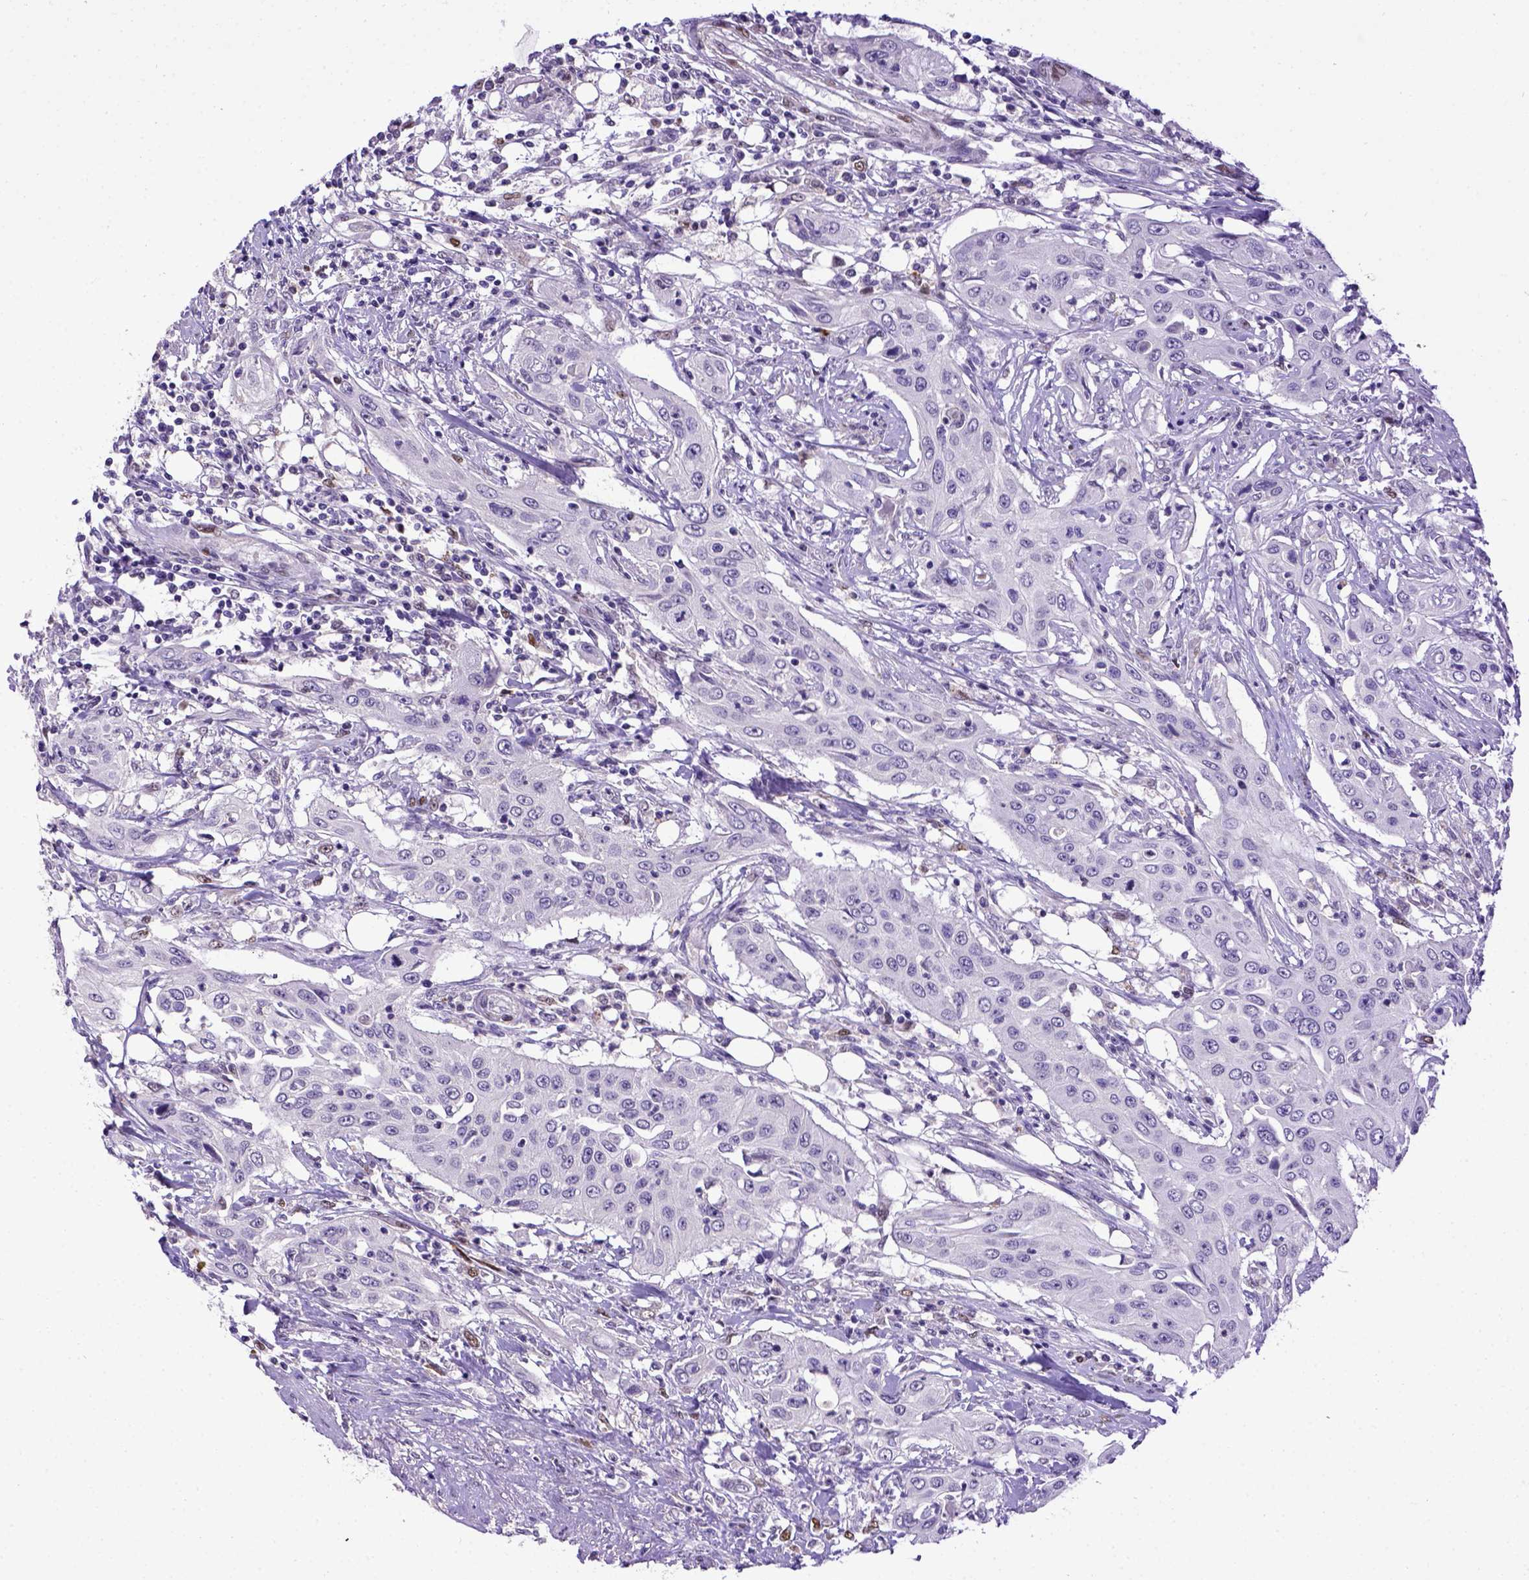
{"staining": {"intensity": "negative", "quantity": "none", "location": "none"}, "tissue": "urothelial cancer", "cell_type": "Tumor cells", "image_type": "cancer", "snomed": [{"axis": "morphology", "description": "Urothelial carcinoma, High grade"}, {"axis": "topography", "description": "Urinary bladder"}], "caption": "Tumor cells are negative for brown protein staining in urothelial cancer.", "gene": "CDKN1A", "patient": {"sex": "male", "age": 82}}